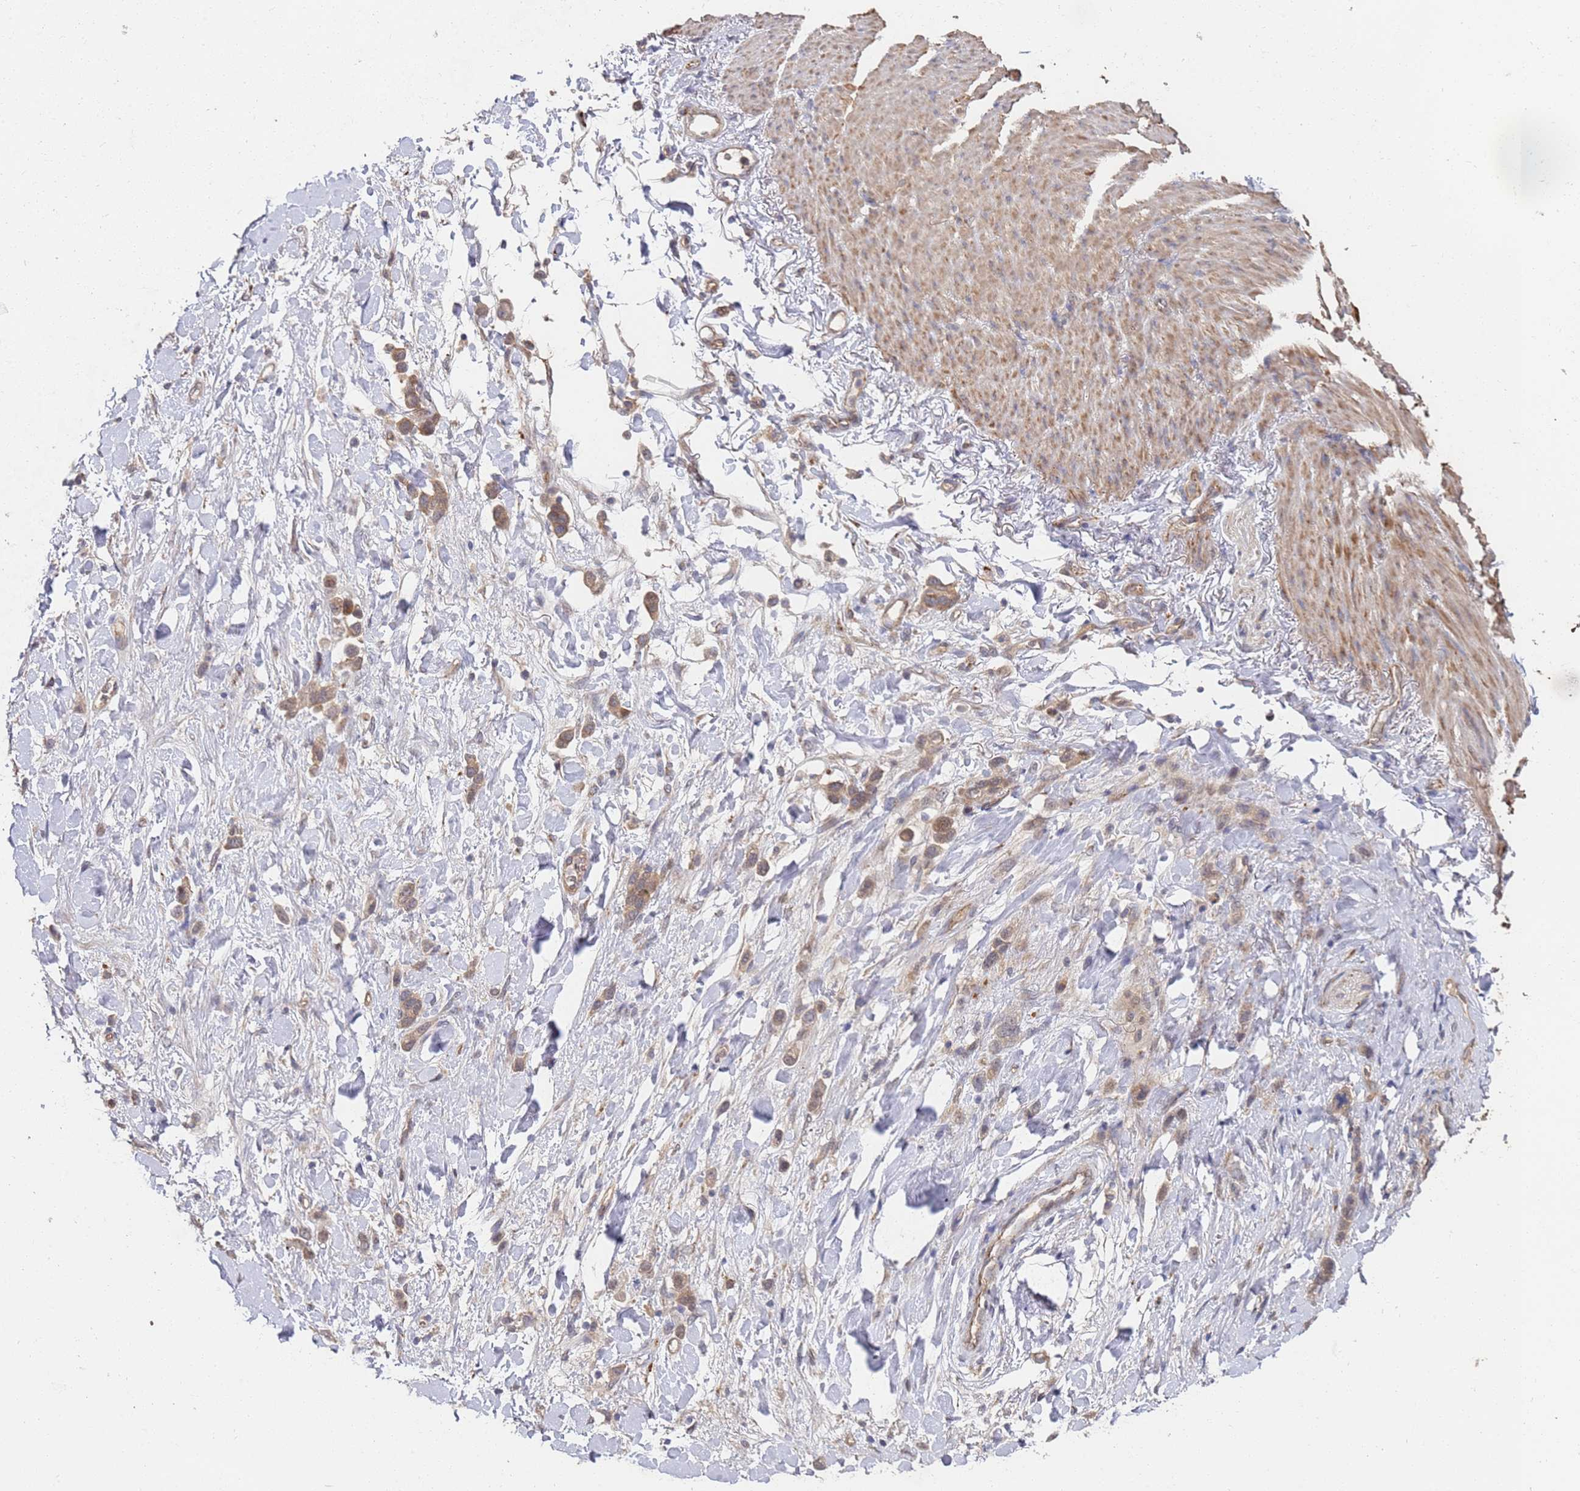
{"staining": {"intensity": "moderate", "quantity": ">75%", "location": "cytoplasmic/membranous"}, "tissue": "stomach cancer", "cell_type": "Tumor cells", "image_type": "cancer", "snomed": [{"axis": "morphology", "description": "Adenocarcinoma, NOS"}, {"axis": "topography", "description": "Stomach"}], "caption": "IHC of stomach adenocarcinoma shows medium levels of moderate cytoplasmic/membranous staining in about >75% of tumor cells.", "gene": "ABCB6", "patient": {"sex": "female", "age": 65}}